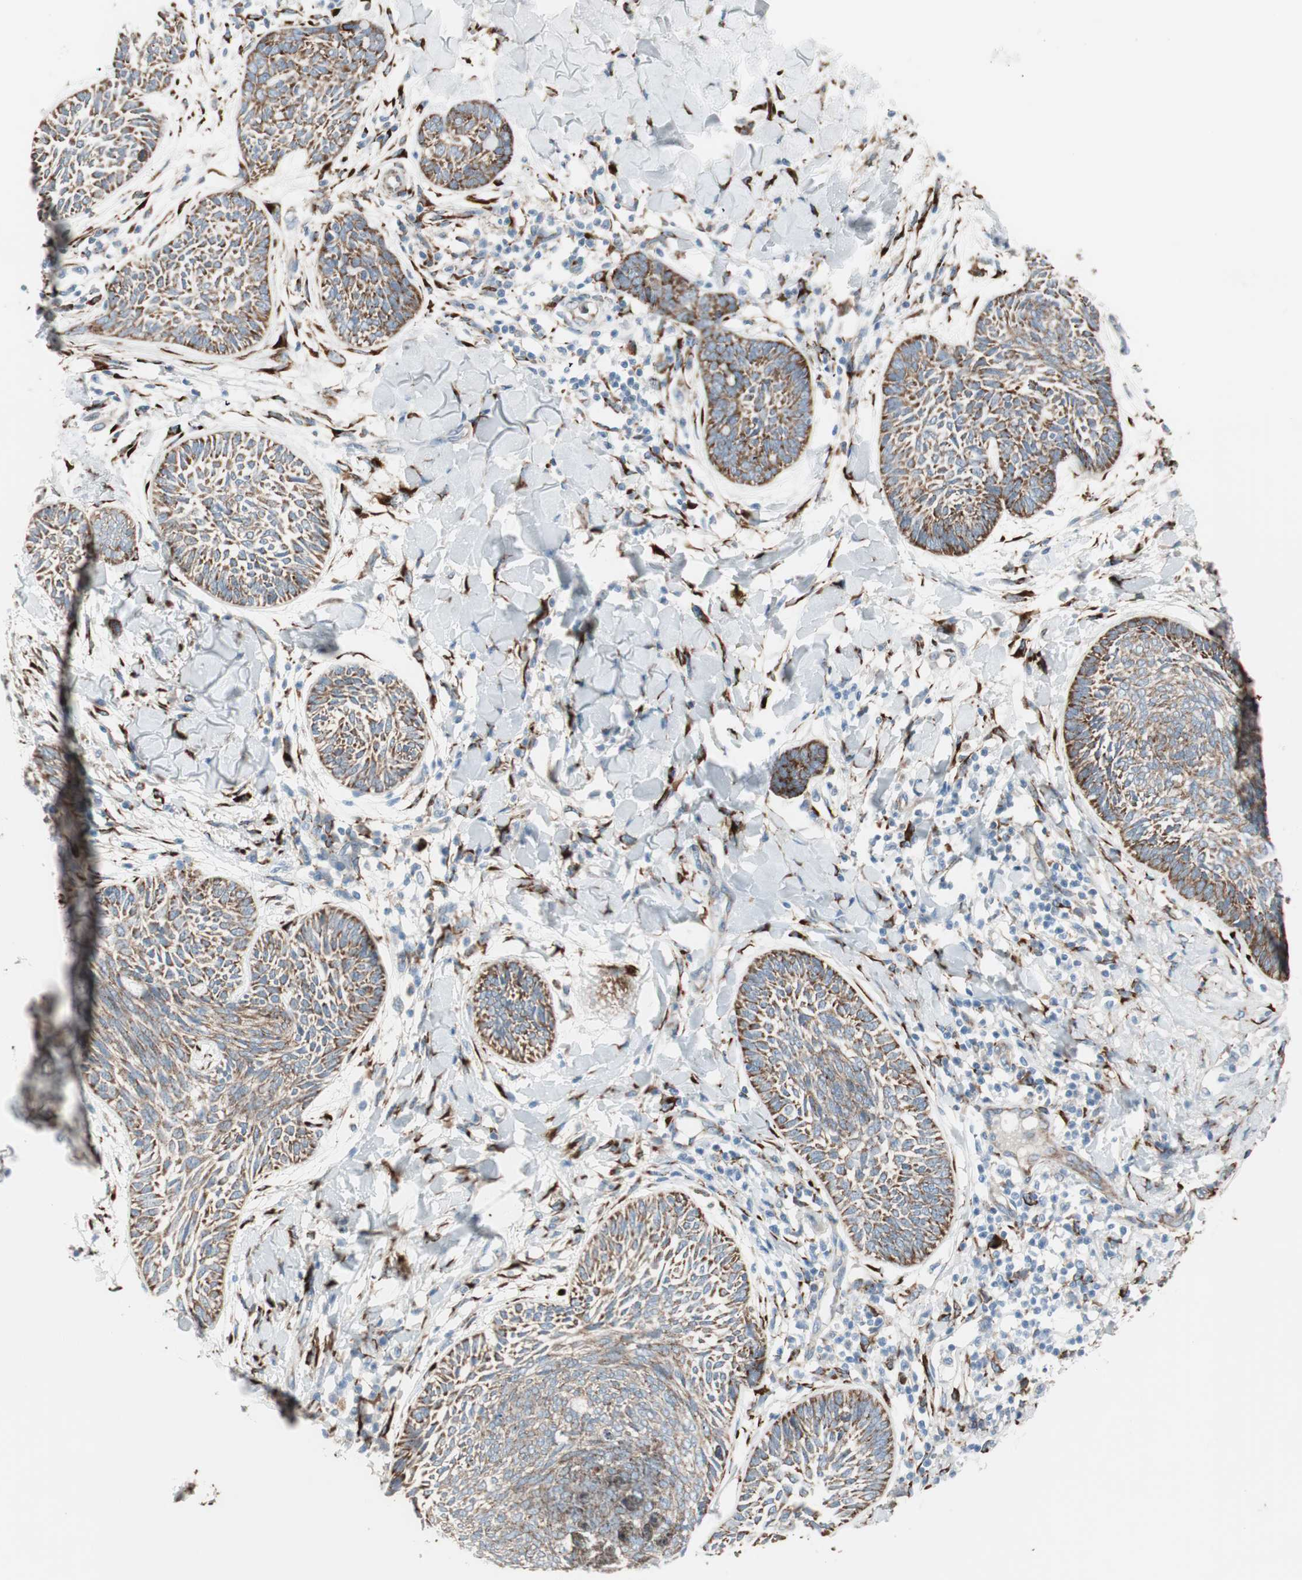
{"staining": {"intensity": "strong", "quantity": ">75%", "location": "cytoplasmic/membranous"}, "tissue": "skin cancer", "cell_type": "Tumor cells", "image_type": "cancer", "snomed": [{"axis": "morphology", "description": "Papilloma, NOS"}, {"axis": "morphology", "description": "Basal cell carcinoma"}, {"axis": "topography", "description": "Skin"}], "caption": "Immunohistochemical staining of human papilloma (skin) exhibits high levels of strong cytoplasmic/membranous expression in about >75% of tumor cells. (Stains: DAB (3,3'-diaminobenzidine) in brown, nuclei in blue, Microscopy: brightfield microscopy at high magnification).", "gene": "P4HTM", "patient": {"sex": "male", "age": 87}}